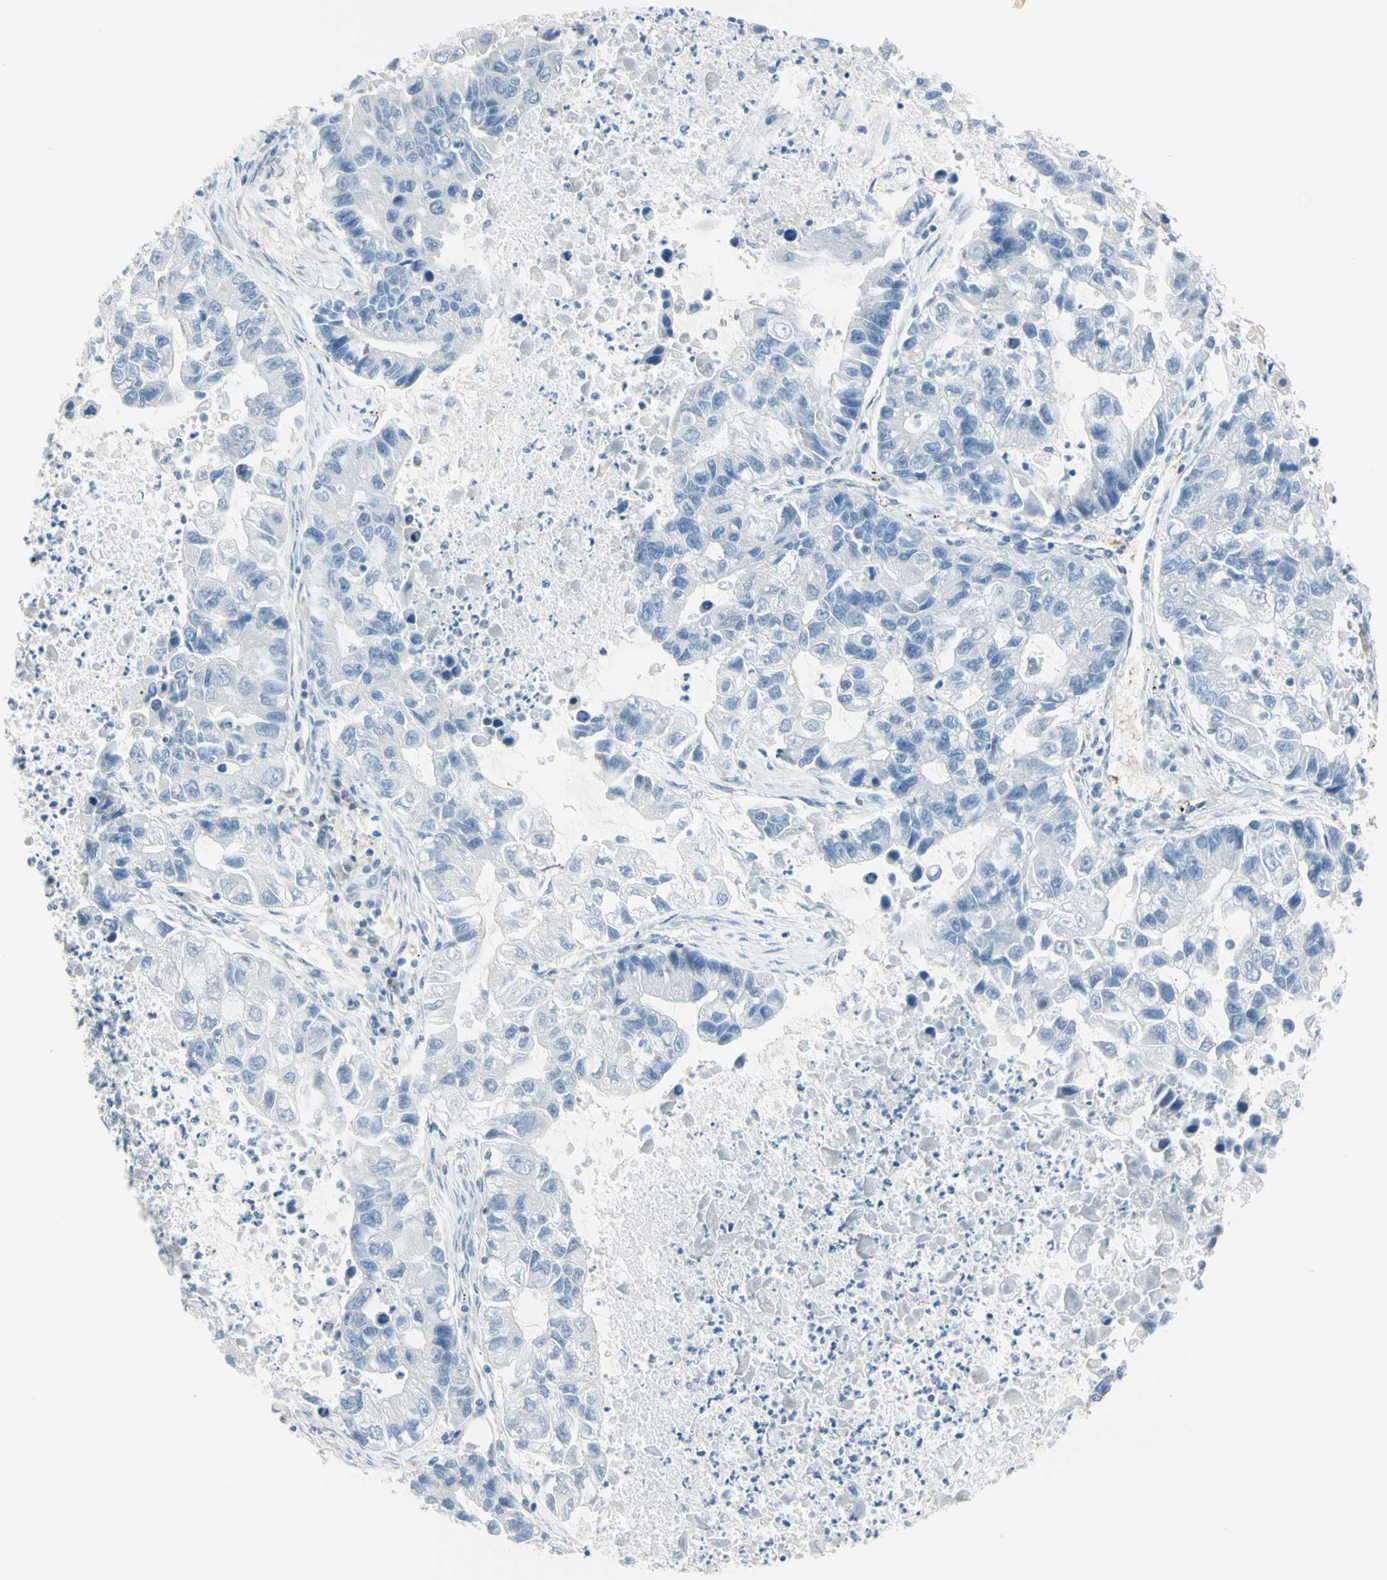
{"staining": {"intensity": "negative", "quantity": "none", "location": "none"}, "tissue": "lung cancer", "cell_type": "Tumor cells", "image_type": "cancer", "snomed": [{"axis": "morphology", "description": "Adenocarcinoma, NOS"}, {"axis": "topography", "description": "Lung"}], "caption": "This is an IHC histopathology image of adenocarcinoma (lung). There is no positivity in tumor cells.", "gene": "FRMD4B", "patient": {"sex": "female", "age": 51}}